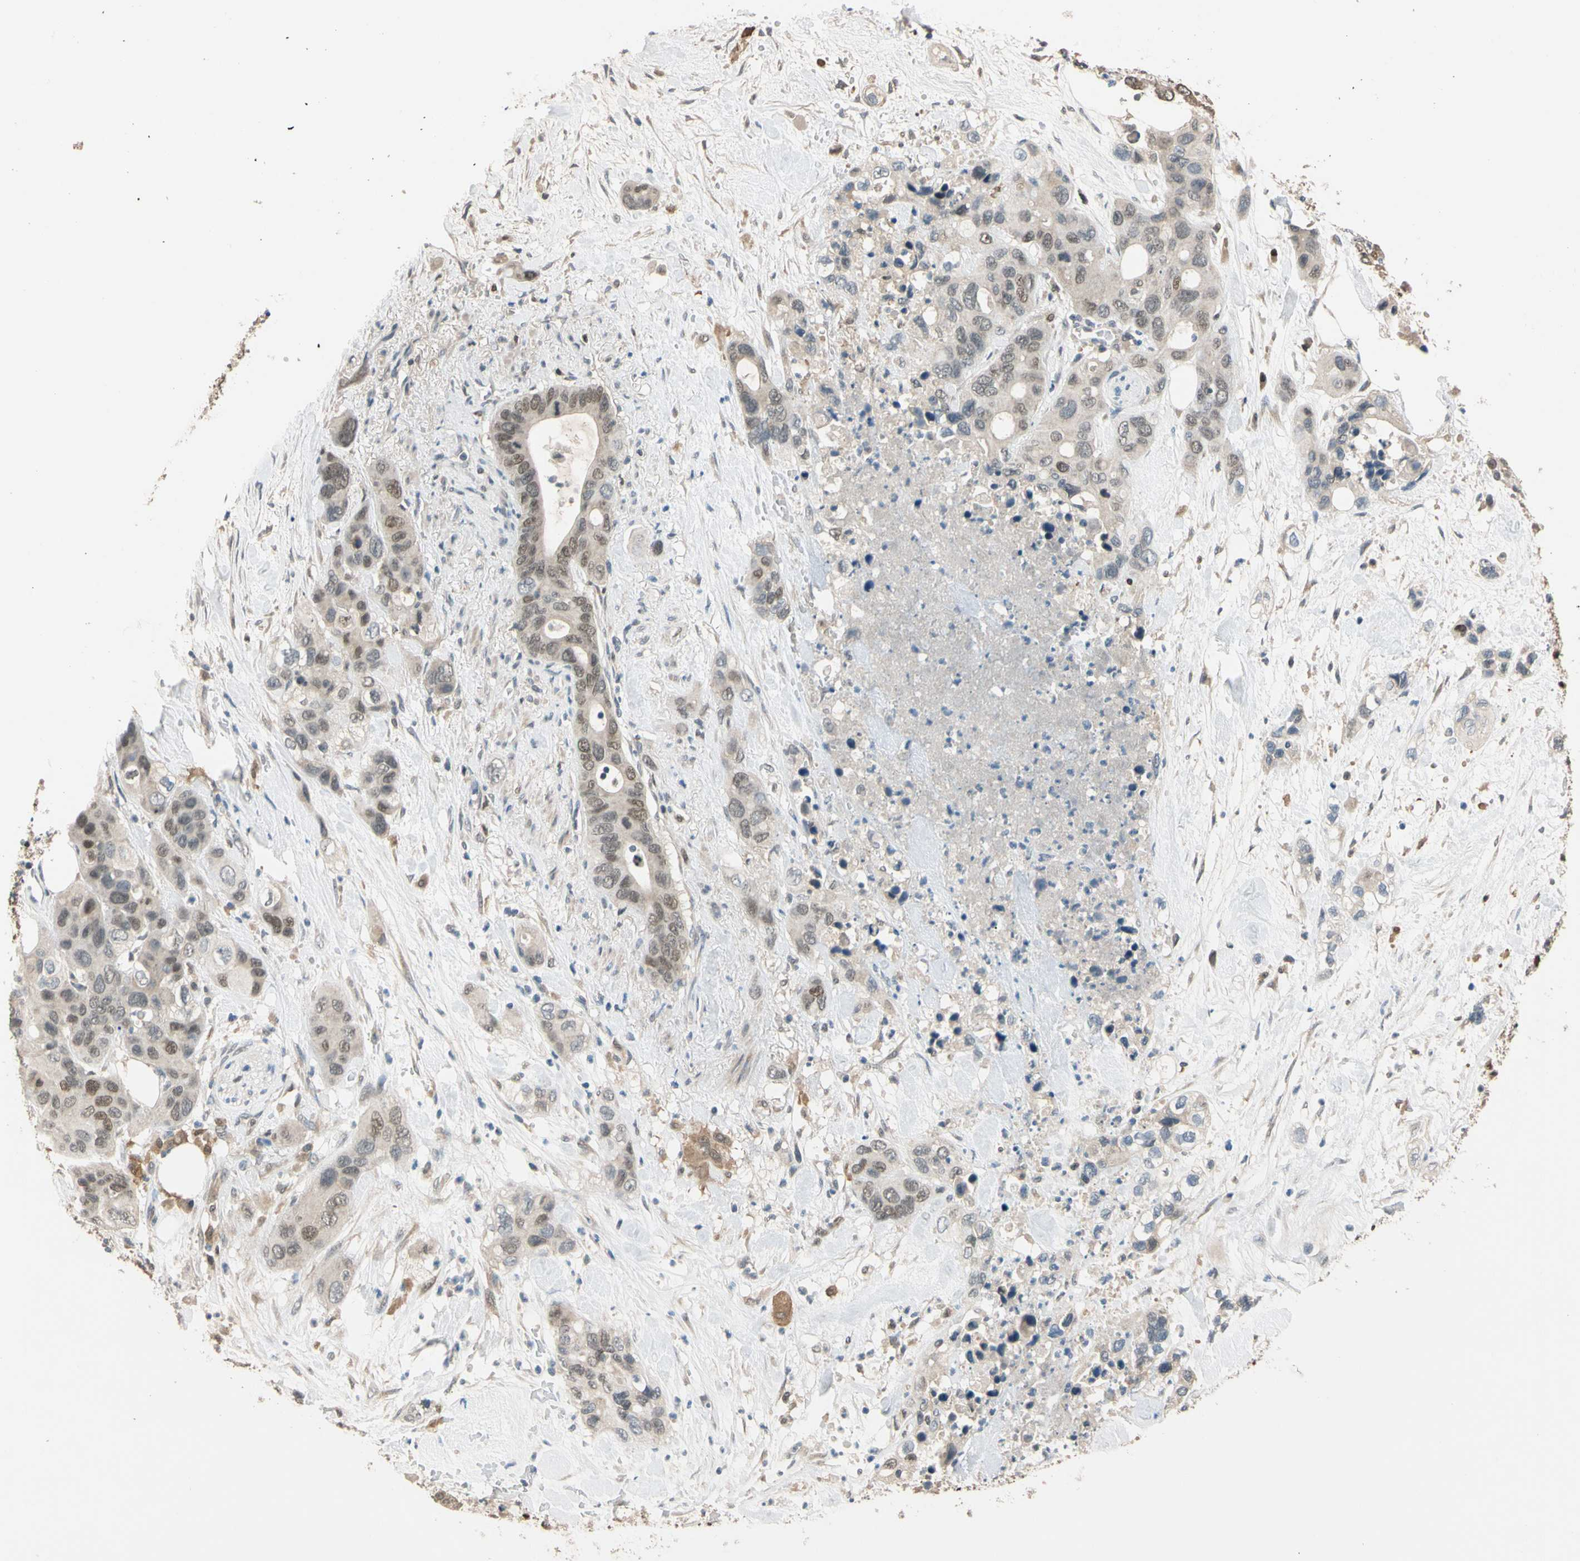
{"staining": {"intensity": "moderate", "quantity": "25%-75%", "location": "cytoplasmic/membranous,nuclear"}, "tissue": "pancreatic cancer", "cell_type": "Tumor cells", "image_type": "cancer", "snomed": [{"axis": "morphology", "description": "Adenocarcinoma, NOS"}, {"axis": "topography", "description": "Pancreas"}], "caption": "A photomicrograph of pancreatic adenocarcinoma stained for a protein demonstrates moderate cytoplasmic/membranous and nuclear brown staining in tumor cells.", "gene": "RIOX2", "patient": {"sex": "female", "age": 71}}